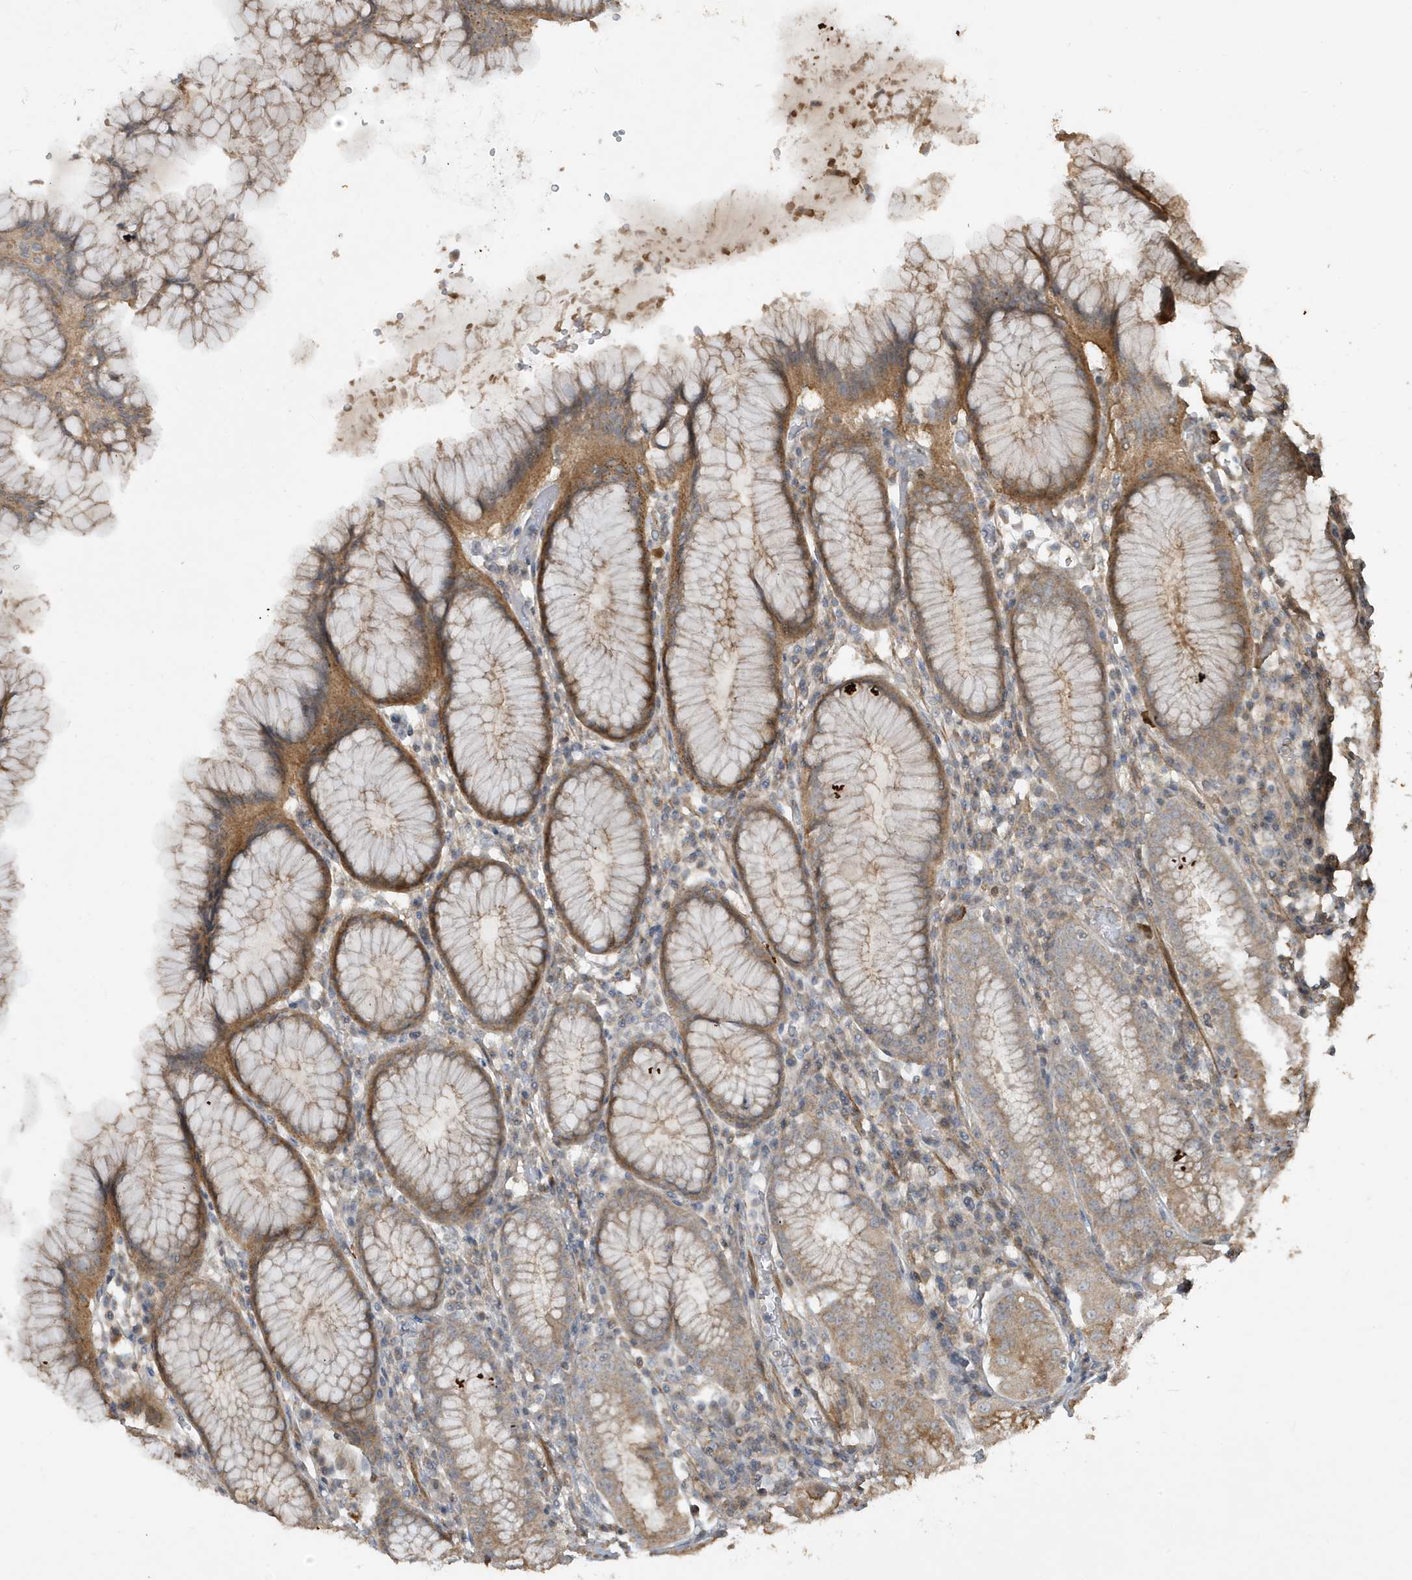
{"staining": {"intensity": "moderate", "quantity": "25%-75%", "location": "cytoplasmic/membranous"}, "tissue": "stomach", "cell_type": "Glandular cells", "image_type": "normal", "snomed": [{"axis": "morphology", "description": "Normal tissue, NOS"}, {"axis": "topography", "description": "Stomach"}, {"axis": "topography", "description": "Stomach, lower"}], "caption": "Moderate cytoplasmic/membranous staining is present in about 25%-75% of glandular cells in normal stomach.", "gene": "PRRT3", "patient": {"sex": "female", "age": 56}}